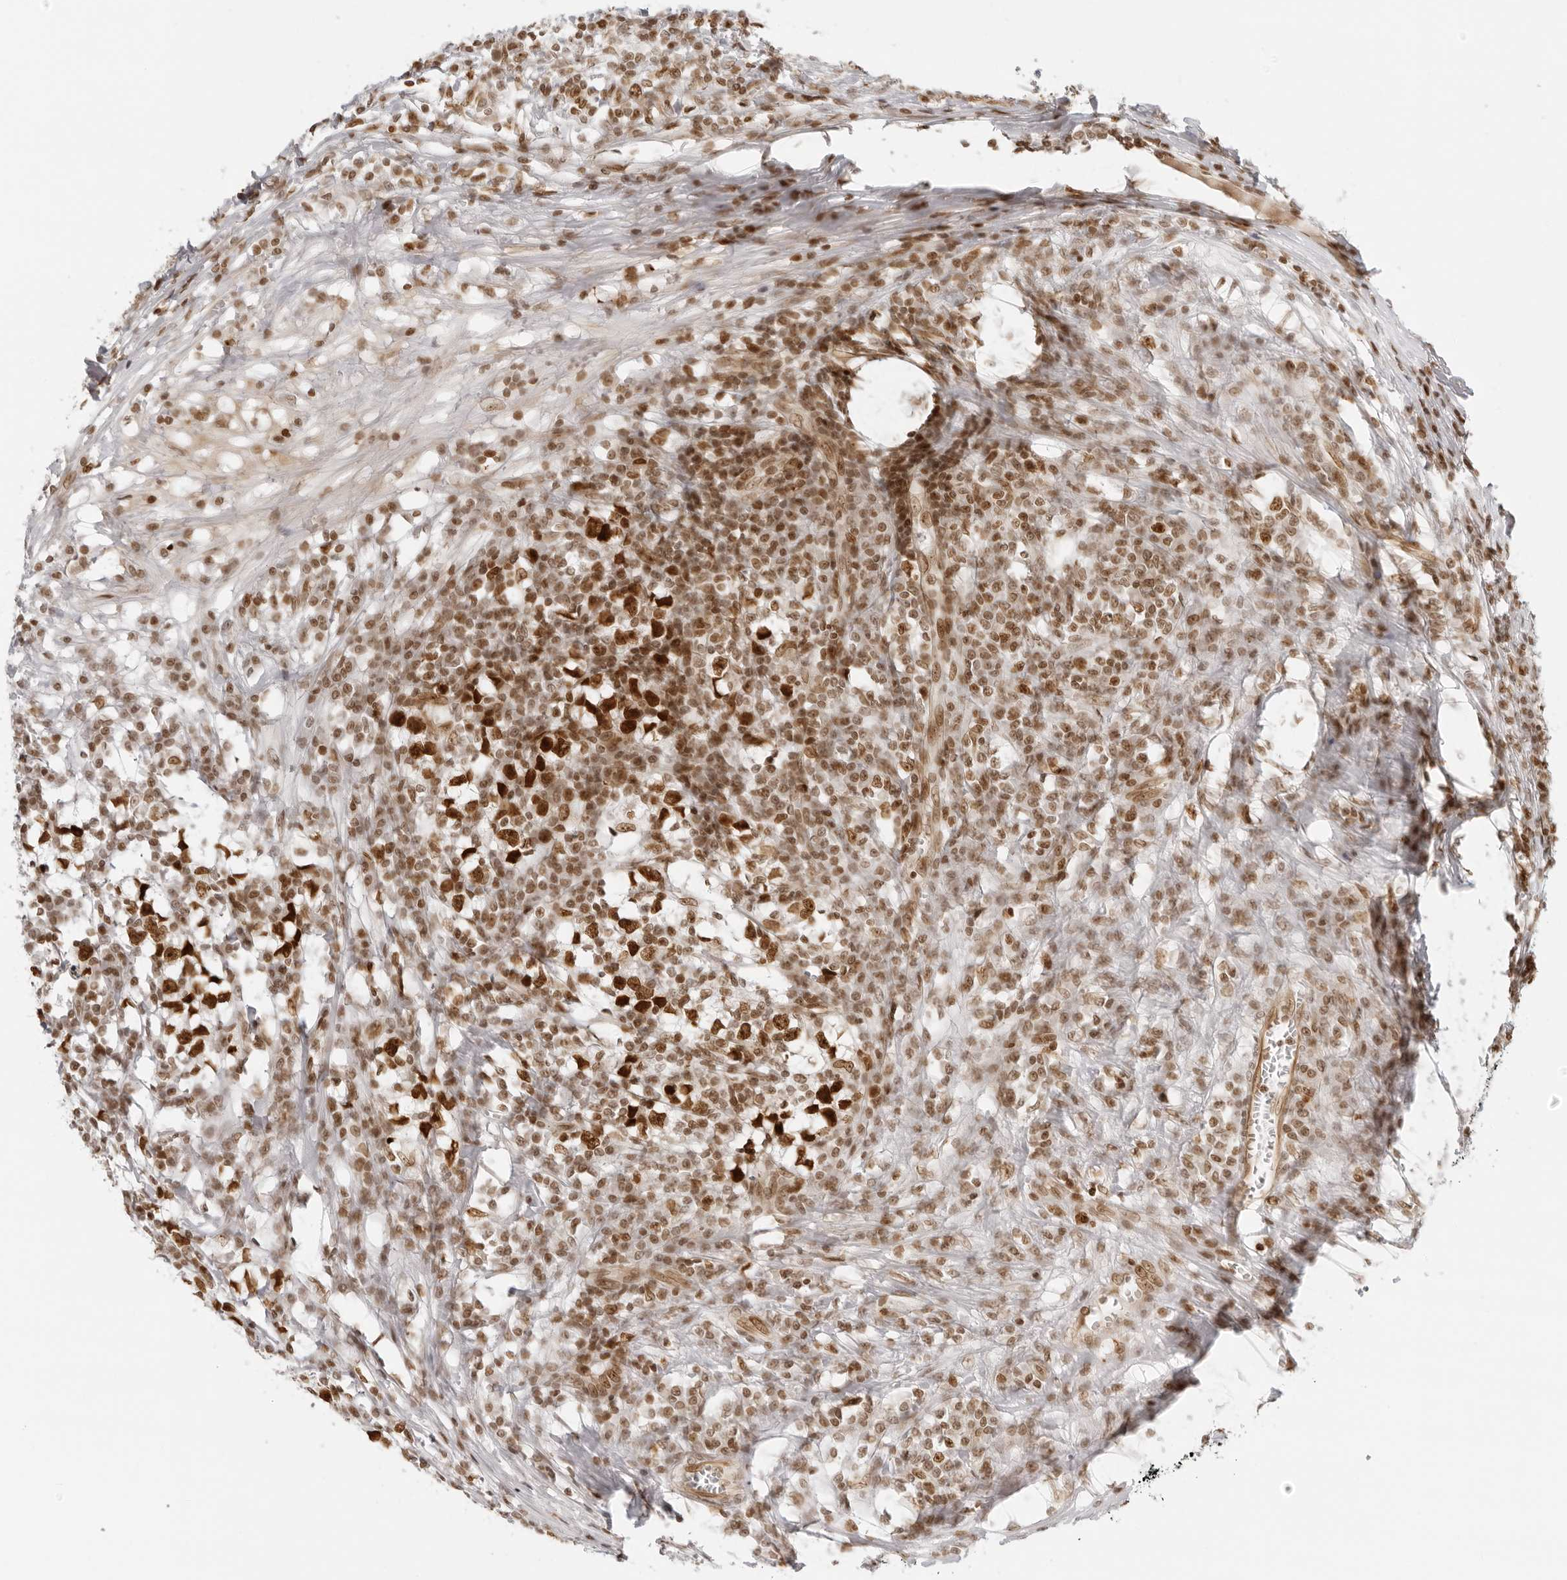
{"staining": {"intensity": "strong", "quantity": ">75%", "location": "nuclear"}, "tissue": "testis cancer", "cell_type": "Tumor cells", "image_type": "cancer", "snomed": [{"axis": "morphology", "description": "Seminoma, NOS"}, {"axis": "topography", "description": "Testis"}], "caption": "A brown stain labels strong nuclear staining of a protein in human testis cancer (seminoma) tumor cells. The staining is performed using DAB brown chromogen to label protein expression. The nuclei are counter-stained blue using hematoxylin.", "gene": "RCC1", "patient": {"sex": "male", "age": 65}}